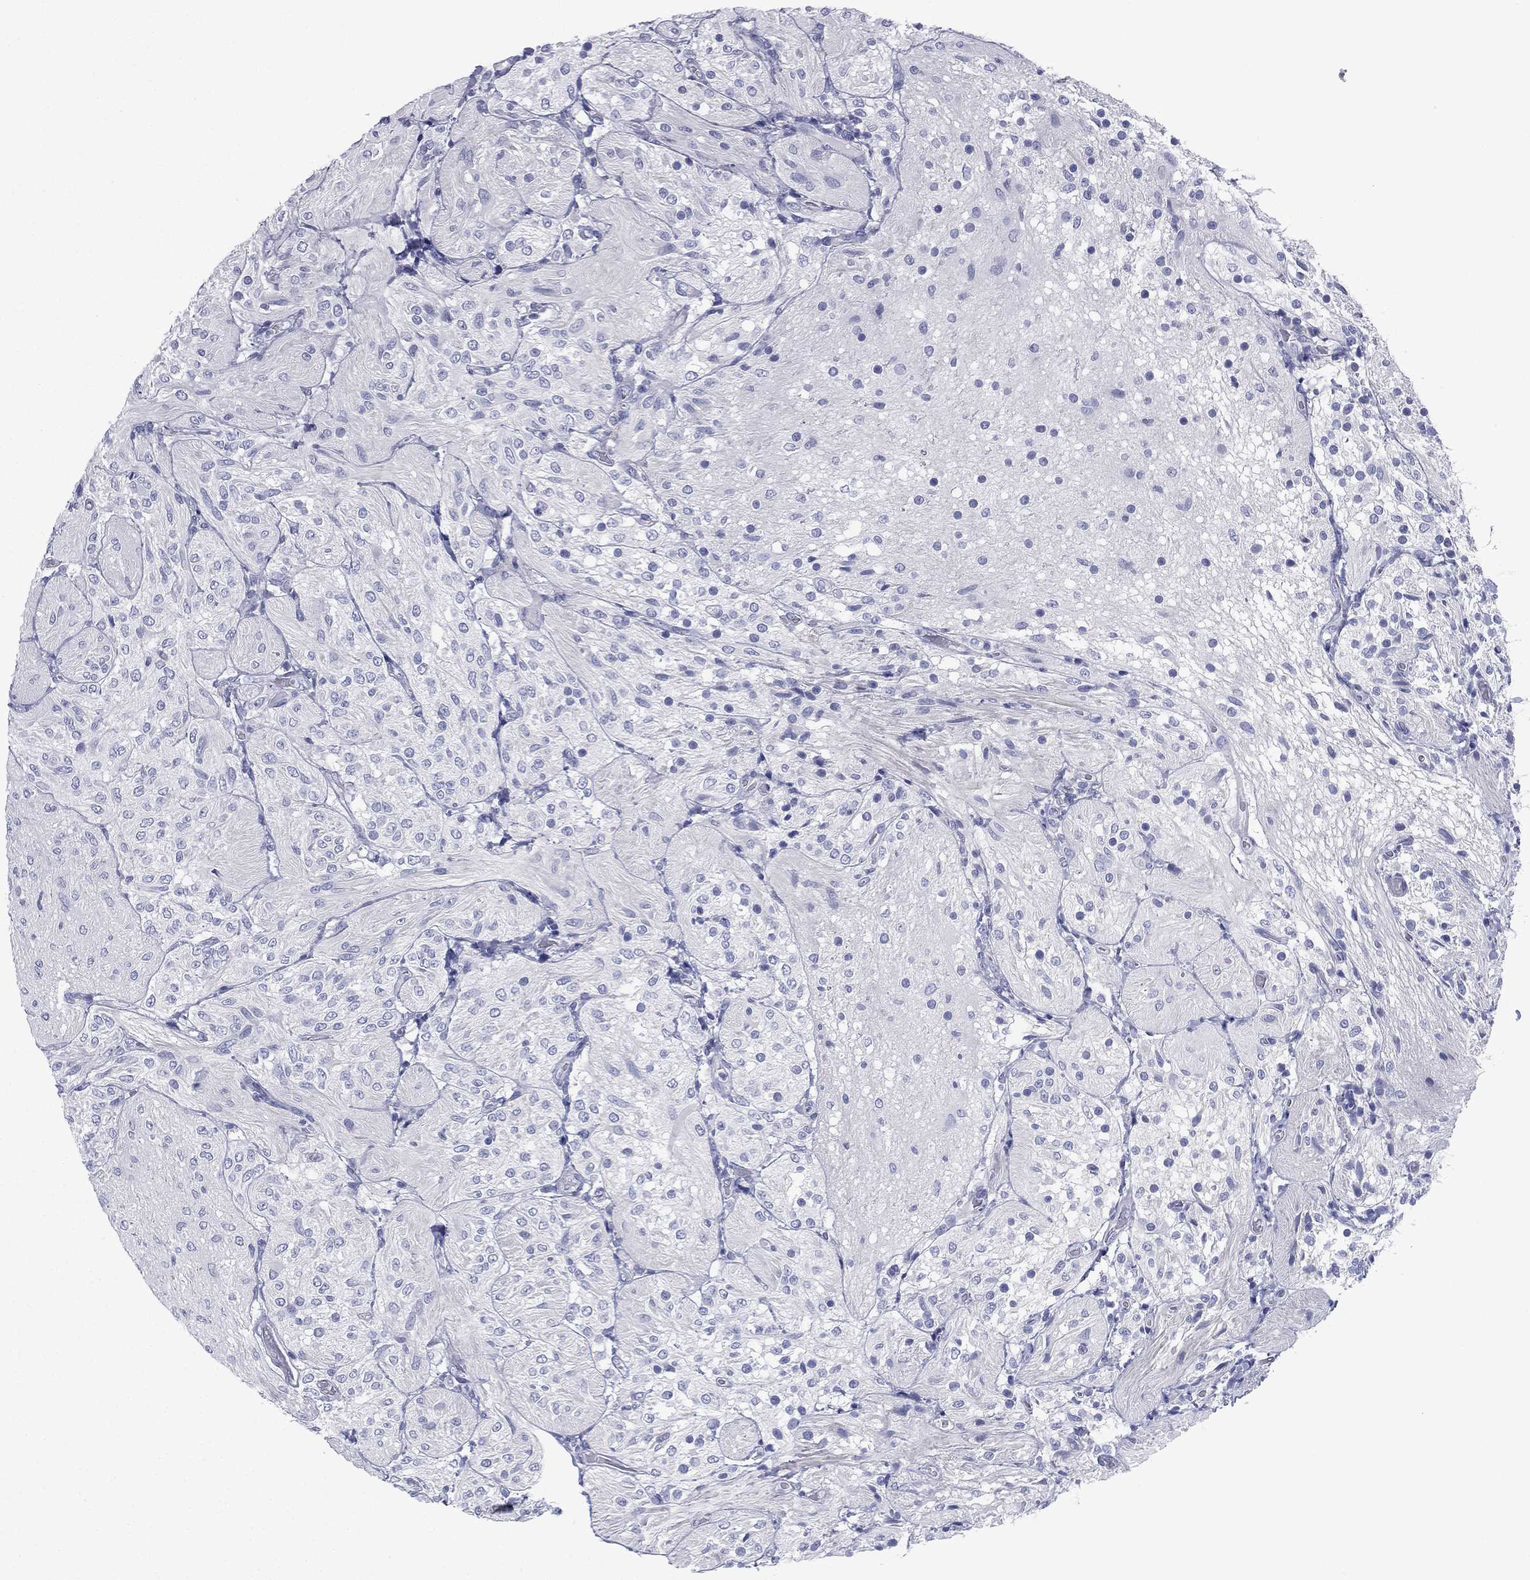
{"staining": {"intensity": "negative", "quantity": "none", "location": "none"}, "tissue": "glioma", "cell_type": "Tumor cells", "image_type": "cancer", "snomed": [{"axis": "morphology", "description": "Glioma, malignant, Low grade"}, {"axis": "topography", "description": "Brain"}], "caption": "This is a photomicrograph of immunohistochemistry (IHC) staining of glioma, which shows no expression in tumor cells.", "gene": "FCER2", "patient": {"sex": "male", "age": 3}}